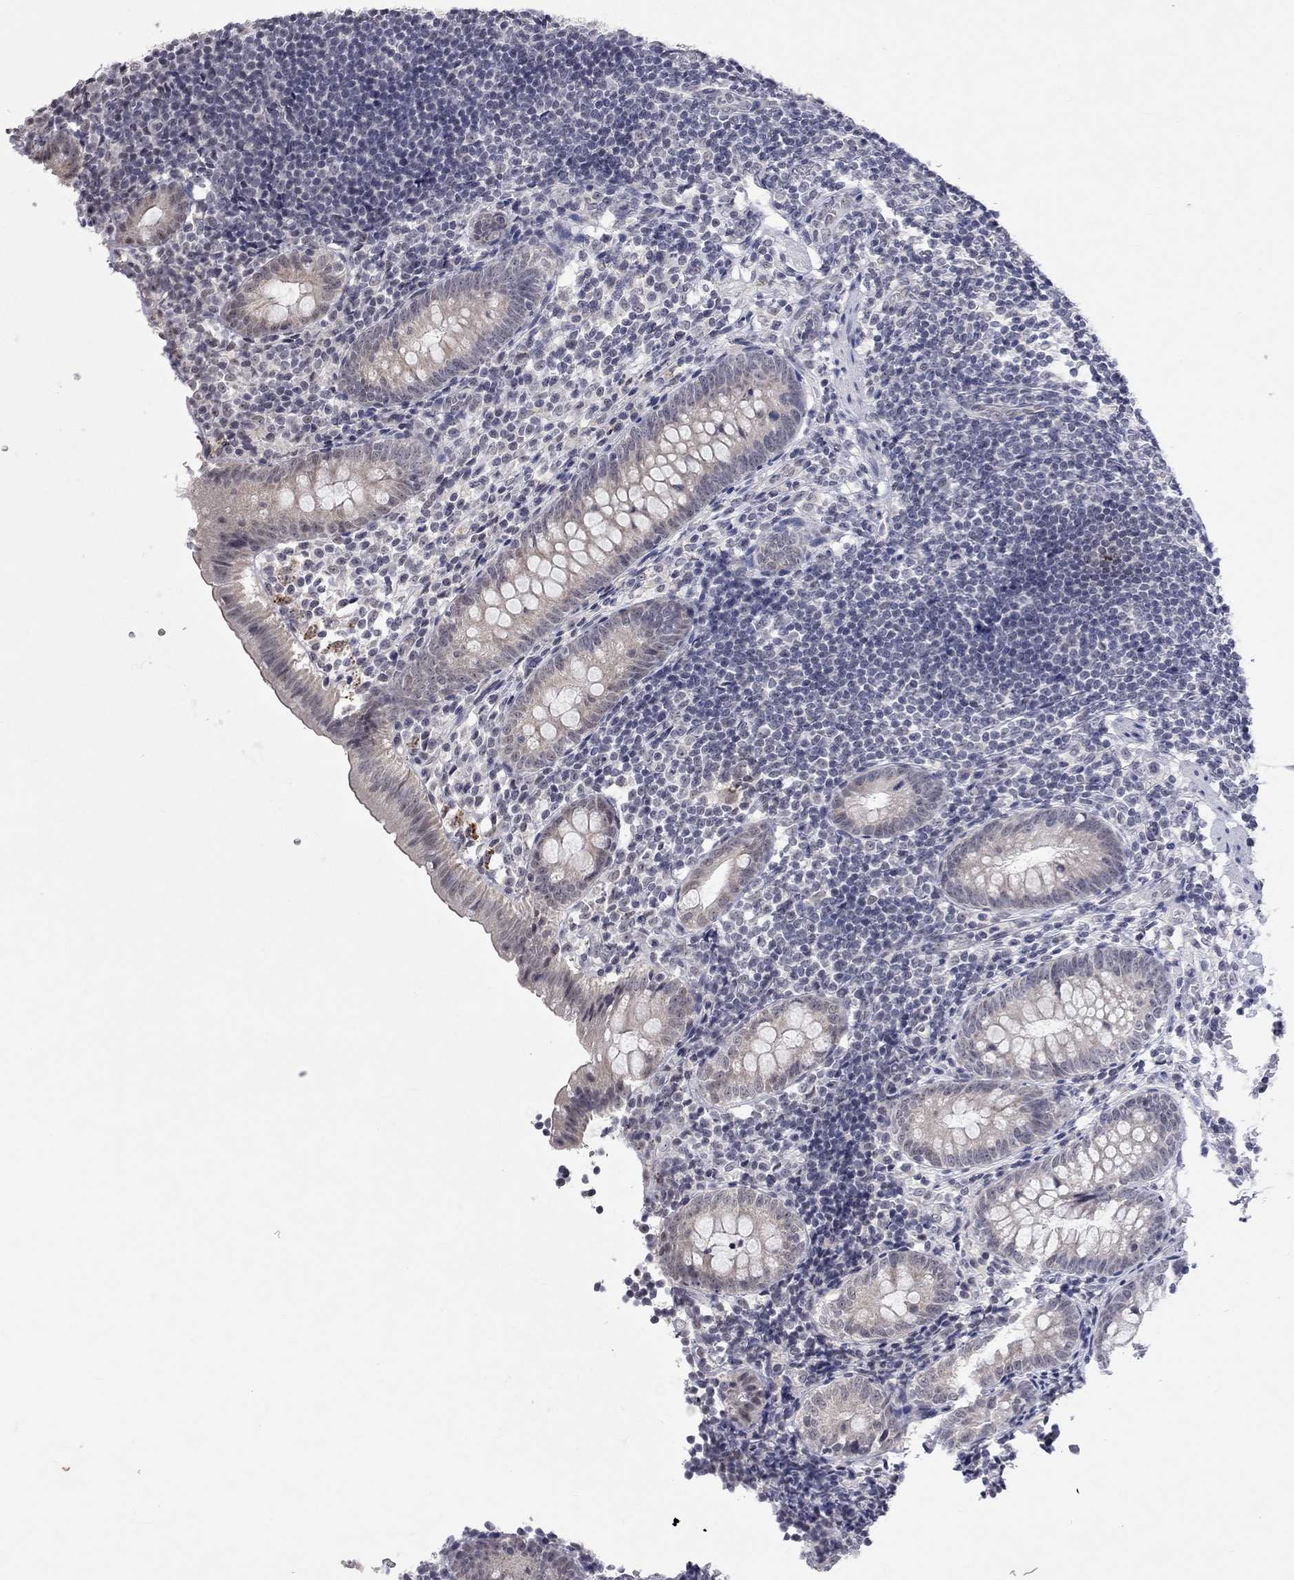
{"staining": {"intensity": "negative", "quantity": "none", "location": "none"}, "tissue": "appendix", "cell_type": "Glandular cells", "image_type": "normal", "snomed": [{"axis": "morphology", "description": "Normal tissue, NOS"}, {"axis": "topography", "description": "Appendix"}], "caption": "The micrograph demonstrates no significant staining in glandular cells of appendix.", "gene": "TMEM143", "patient": {"sex": "female", "age": 40}}